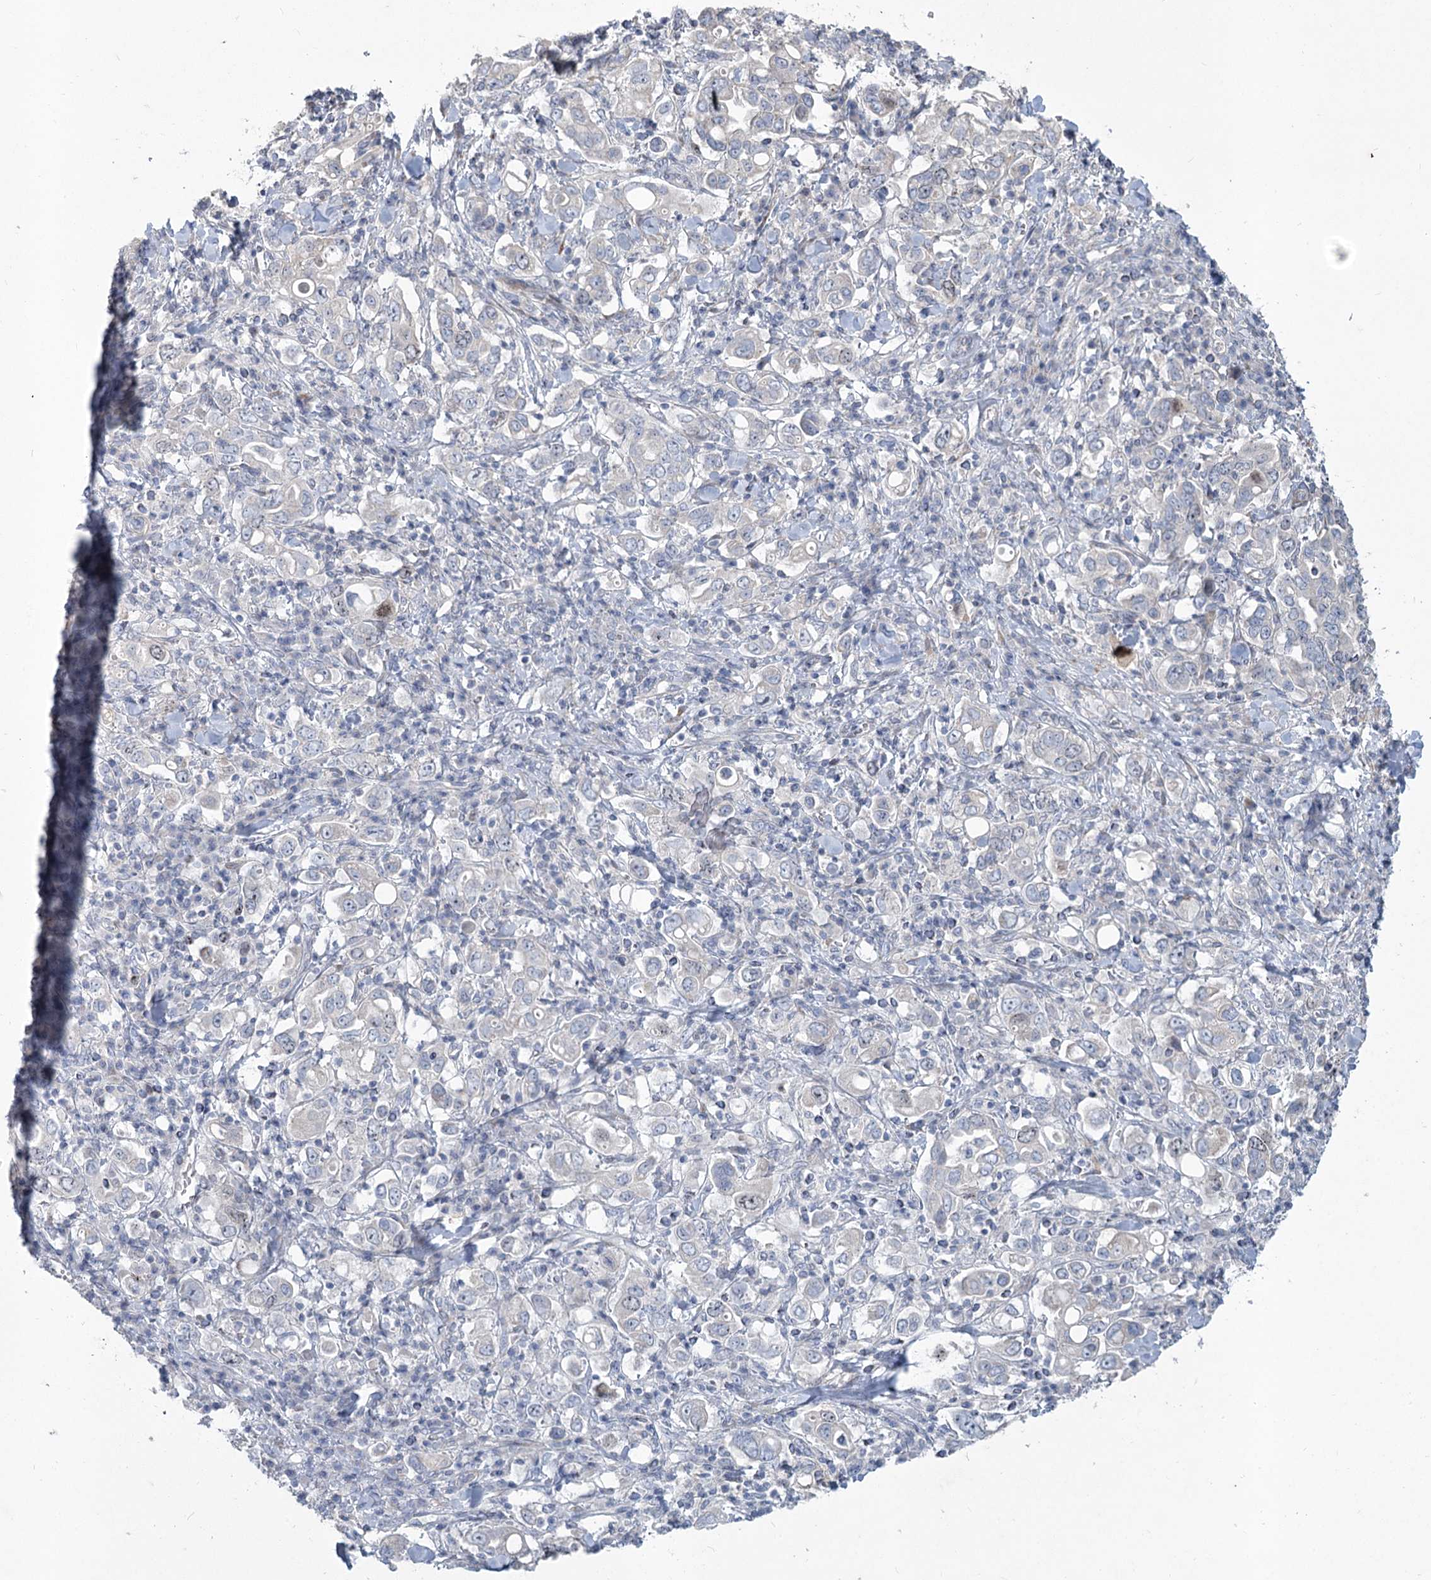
{"staining": {"intensity": "negative", "quantity": "none", "location": "none"}, "tissue": "stomach cancer", "cell_type": "Tumor cells", "image_type": "cancer", "snomed": [{"axis": "morphology", "description": "Adenocarcinoma, NOS"}, {"axis": "topography", "description": "Stomach, upper"}], "caption": "A micrograph of stomach cancer stained for a protein exhibits no brown staining in tumor cells. (Brightfield microscopy of DAB (3,3'-diaminobenzidine) immunohistochemistry at high magnification).", "gene": "ABITRAM", "patient": {"sex": "male", "age": 62}}